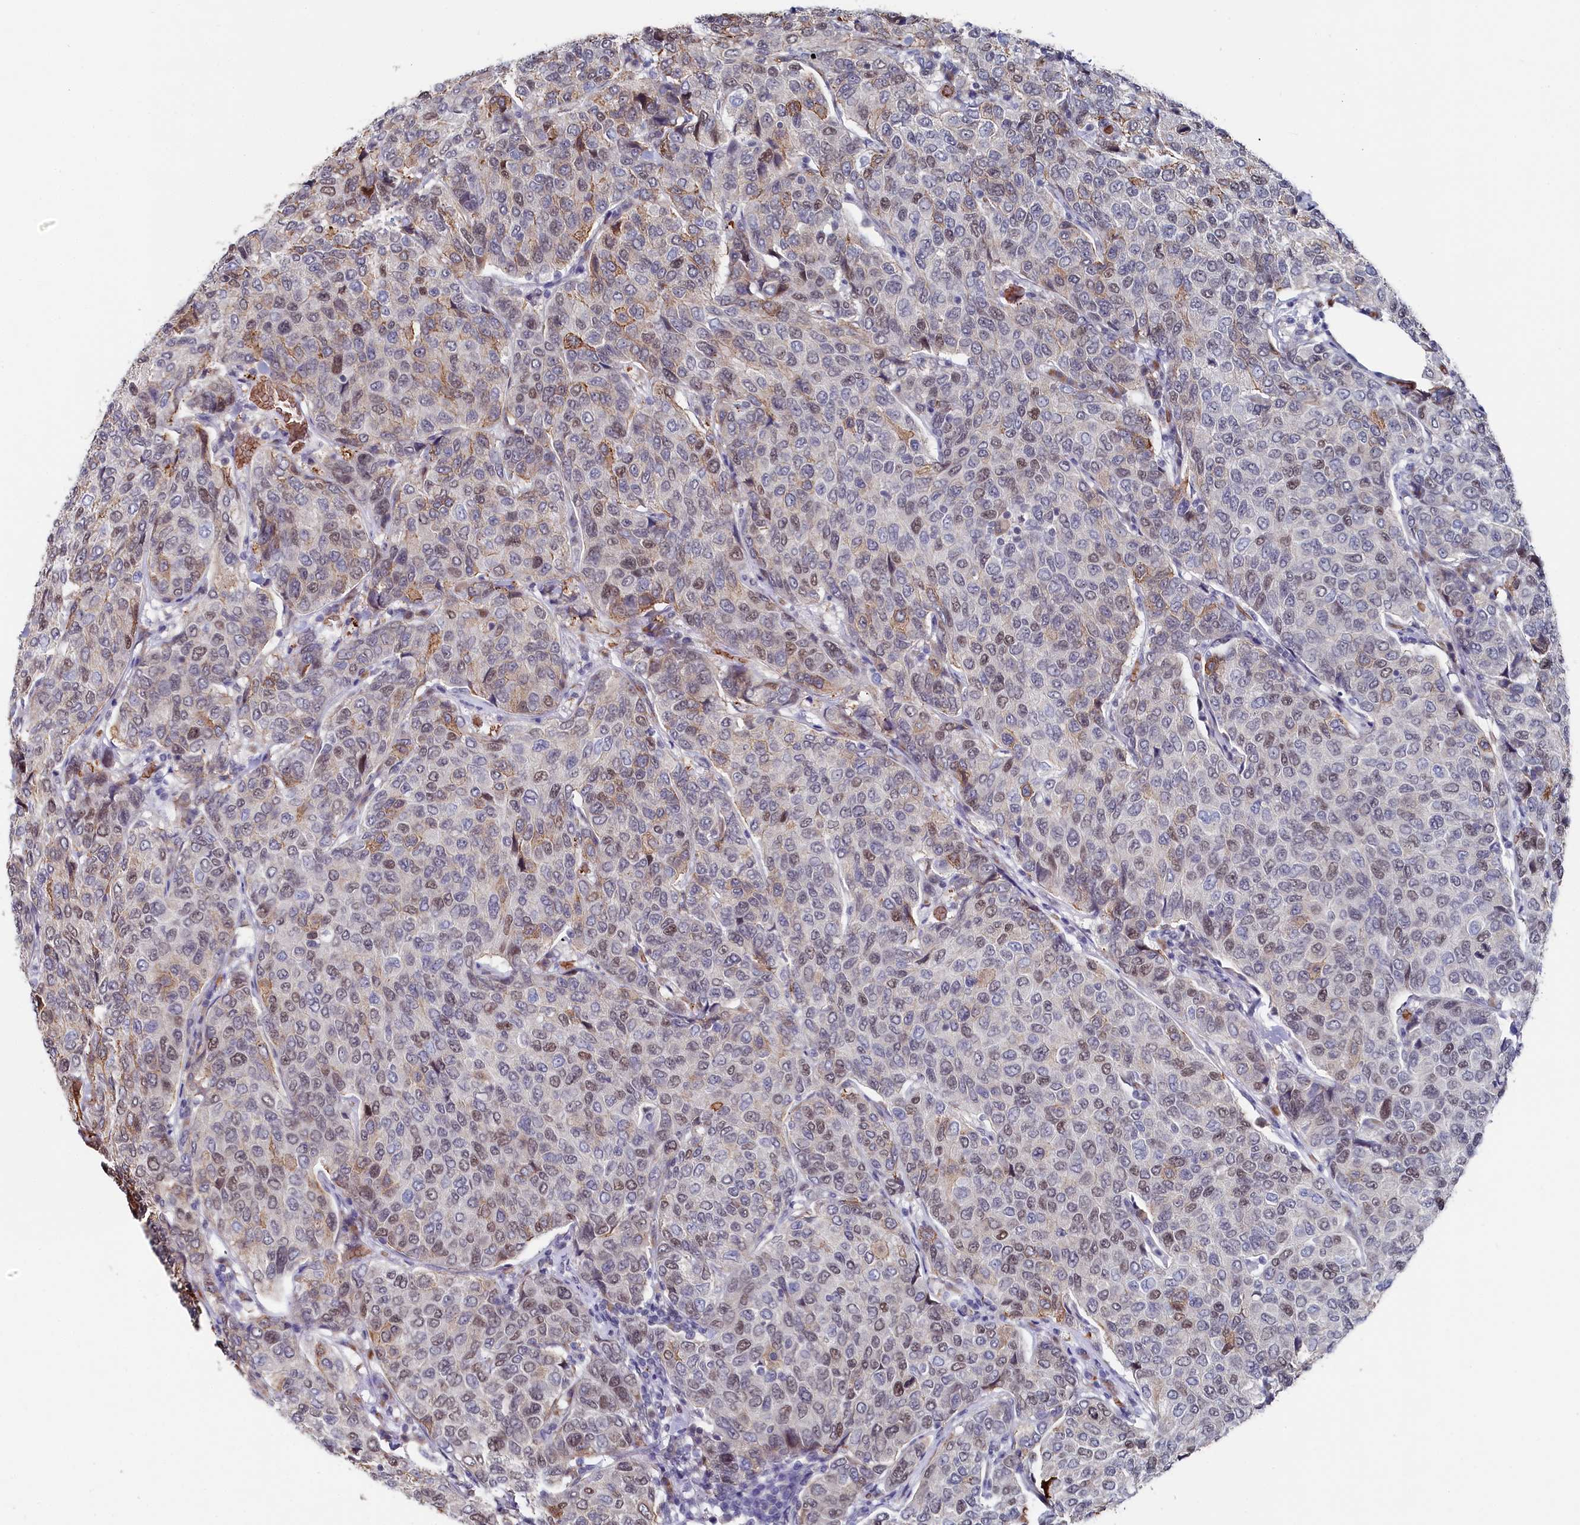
{"staining": {"intensity": "moderate", "quantity": "<25%", "location": "cytoplasmic/membranous,nuclear"}, "tissue": "breast cancer", "cell_type": "Tumor cells", "image_type": "cancer", "snomed": [{"axis": "morphology", "description": "Duct carcinoma"}, {"axis": "topography", "description": "Breast"}], "caption": "The image reveals immunohistochemical staining of breast cancer (intraductal carcinoma). There is moderate cytoplasmic/membranous and nuclear positivity is identified in approximately <25% of tumor cells.", "gene": "TIGD4", "patient": {"sex": "female", "age": 55}}